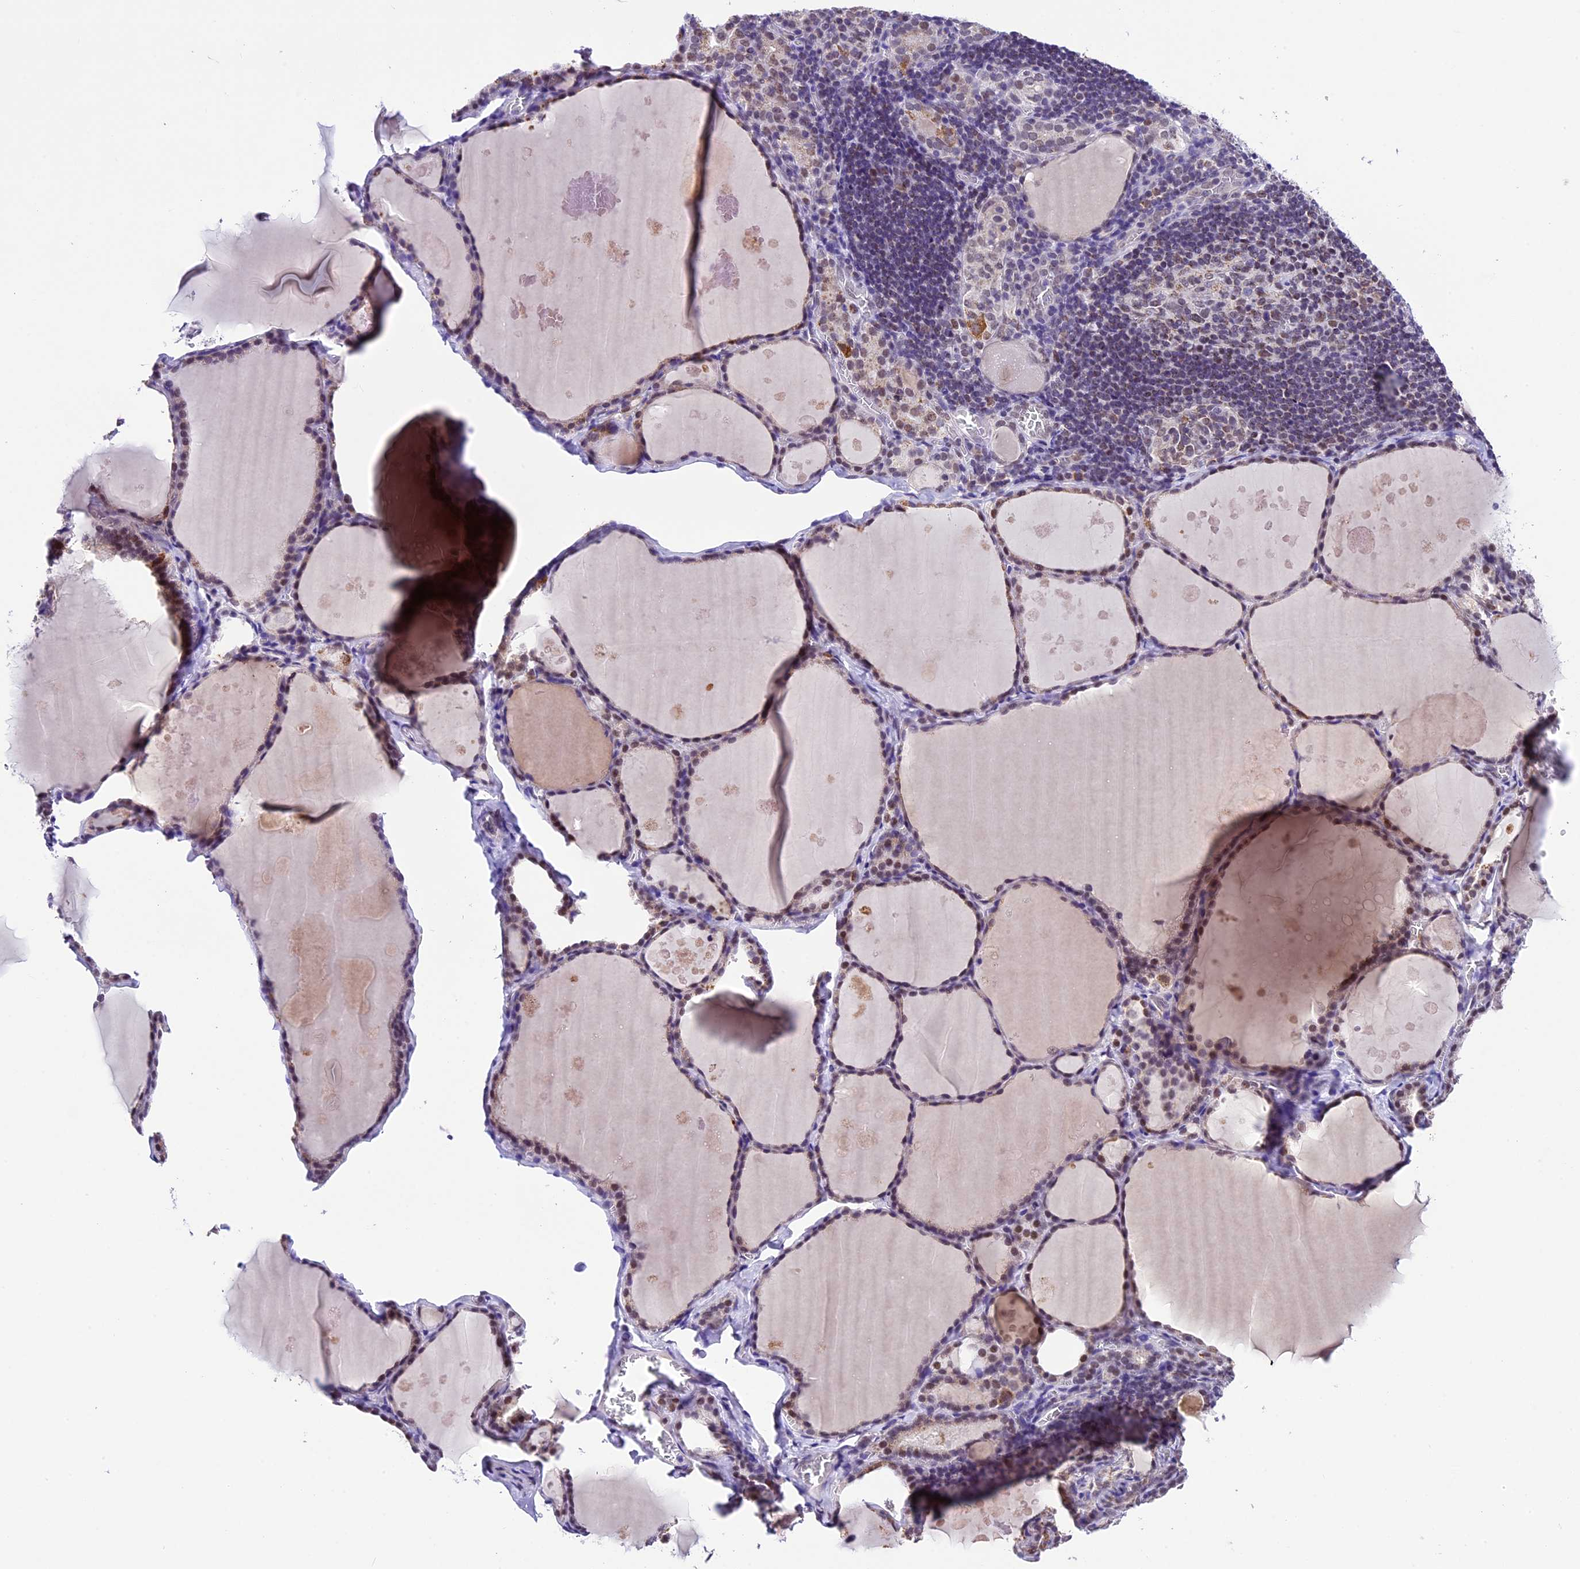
{"staining": {"intensity": "moderate", "quantity": "25%-75%", "location": "cytoplasmic/membranous,nuclear"}, "tissue": "thyroid gland", "cell_type": "Glandular cells", "image_type": "normal", "snomed": [{"axis": "morphology", "description": "Normal tissue, NOS"}, {"axis": "topography", "description": "Thyroid gland"}], "caption": "Benign thyroid gland shows moderate cytoplasmic/membranous,nuclear staining in about 25%-75% of glandular cells, visualized by immunohistochemistry.", "gene": "CARS2", "patient": {"sex": "male", "age": 56}}